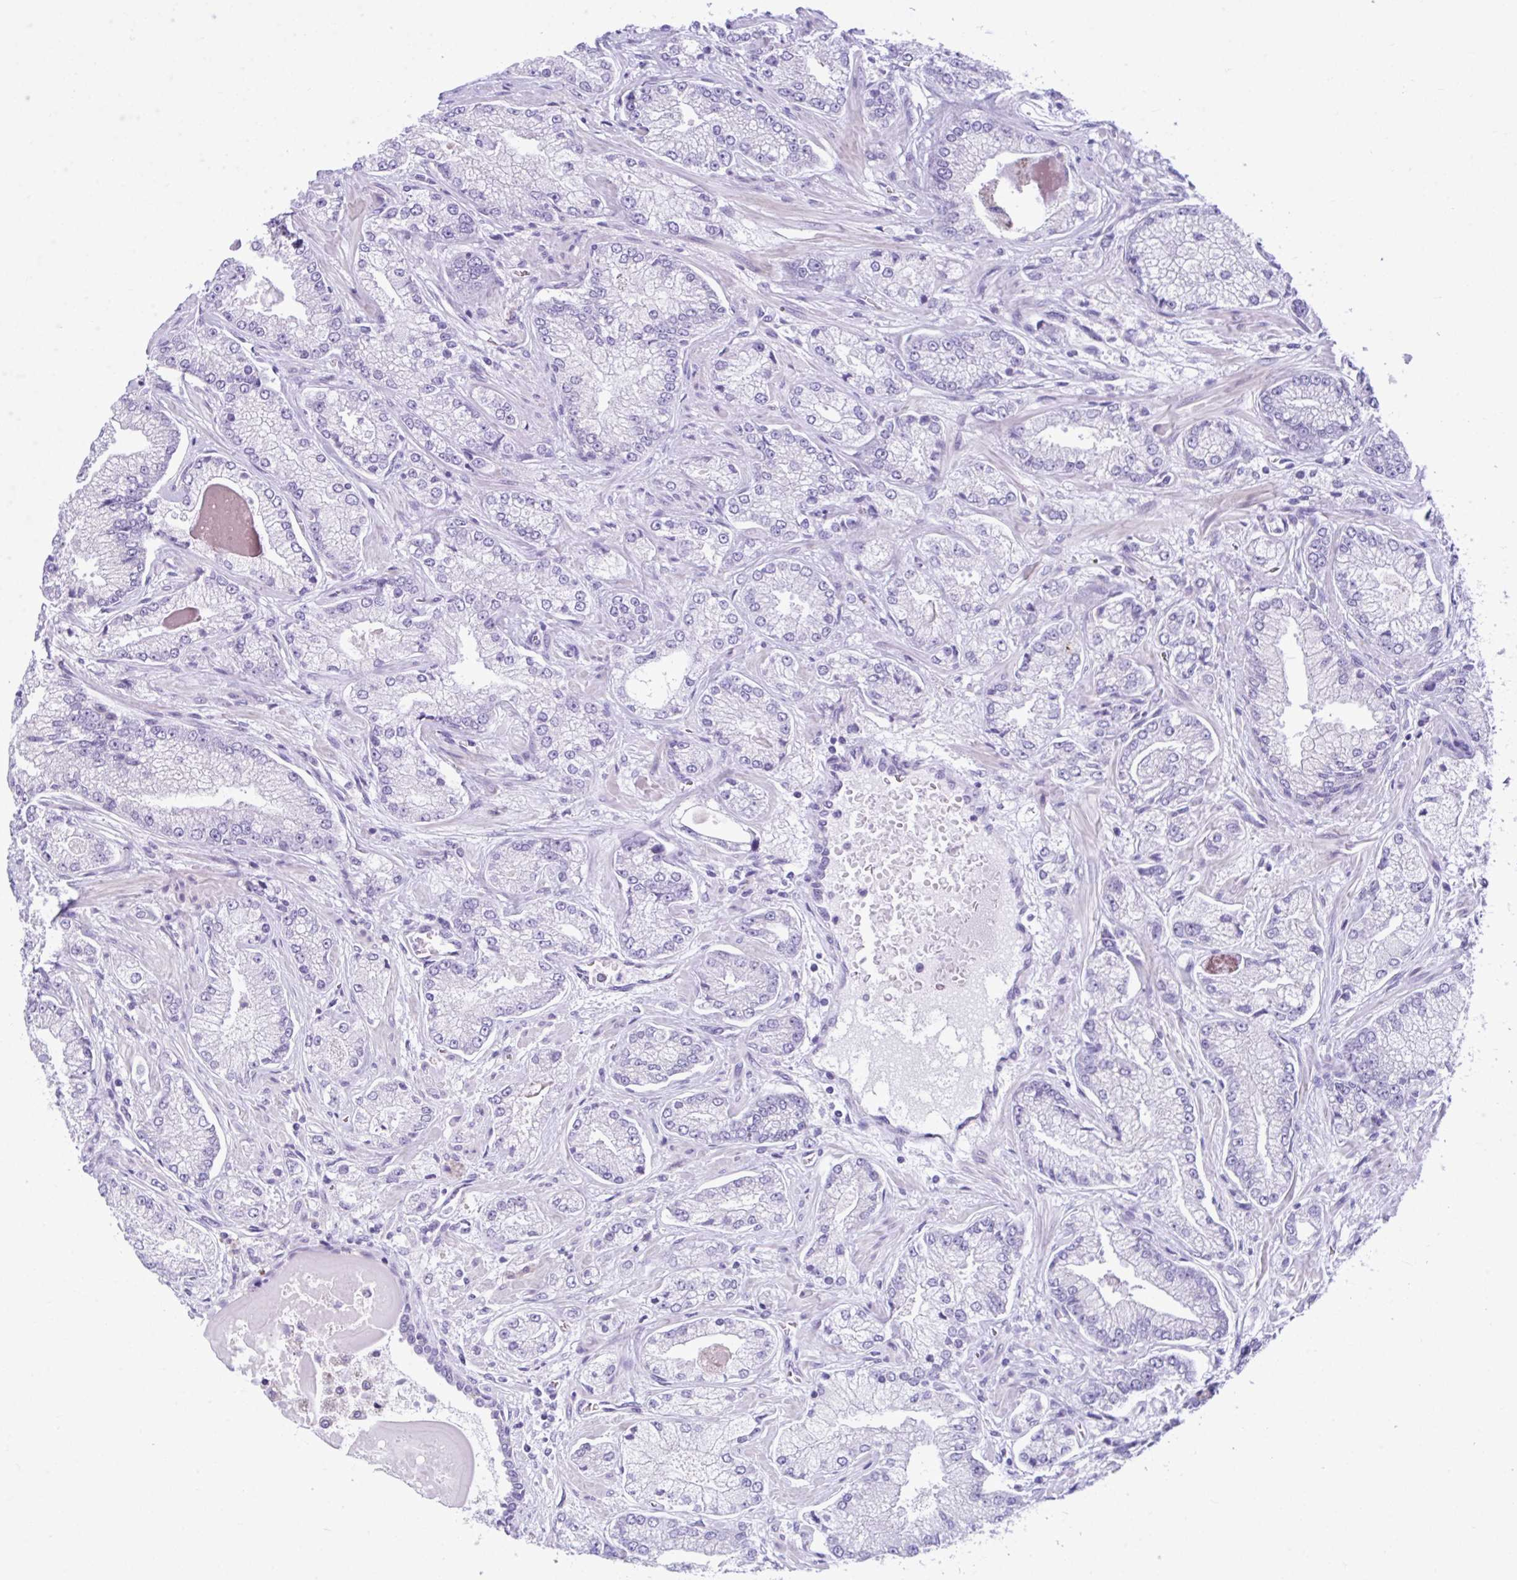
{"staining": {"intensity": "negative", "quantity": "none", "location": "none"}, "tissue": "prostate cancer", "cell_type": "Tumor cells", "image_type": "cancer", "snomed": [{"axis": "morphology", "description": "Normal tissue, NOS"}, {"axis": "morphology", "description": "Adenocarcinoma, High grade"}, {"axis": "topography", "description": "Prostate"}, {"axis": "topography", "description": "Peripheral nerve tissue"}], "caption": "Tumor cells are negative for brown protein staining in prostate adenocarcinoma (high-grade).", "gene": "FAM153A", "patient": {"sex": "male", "age": 68}}